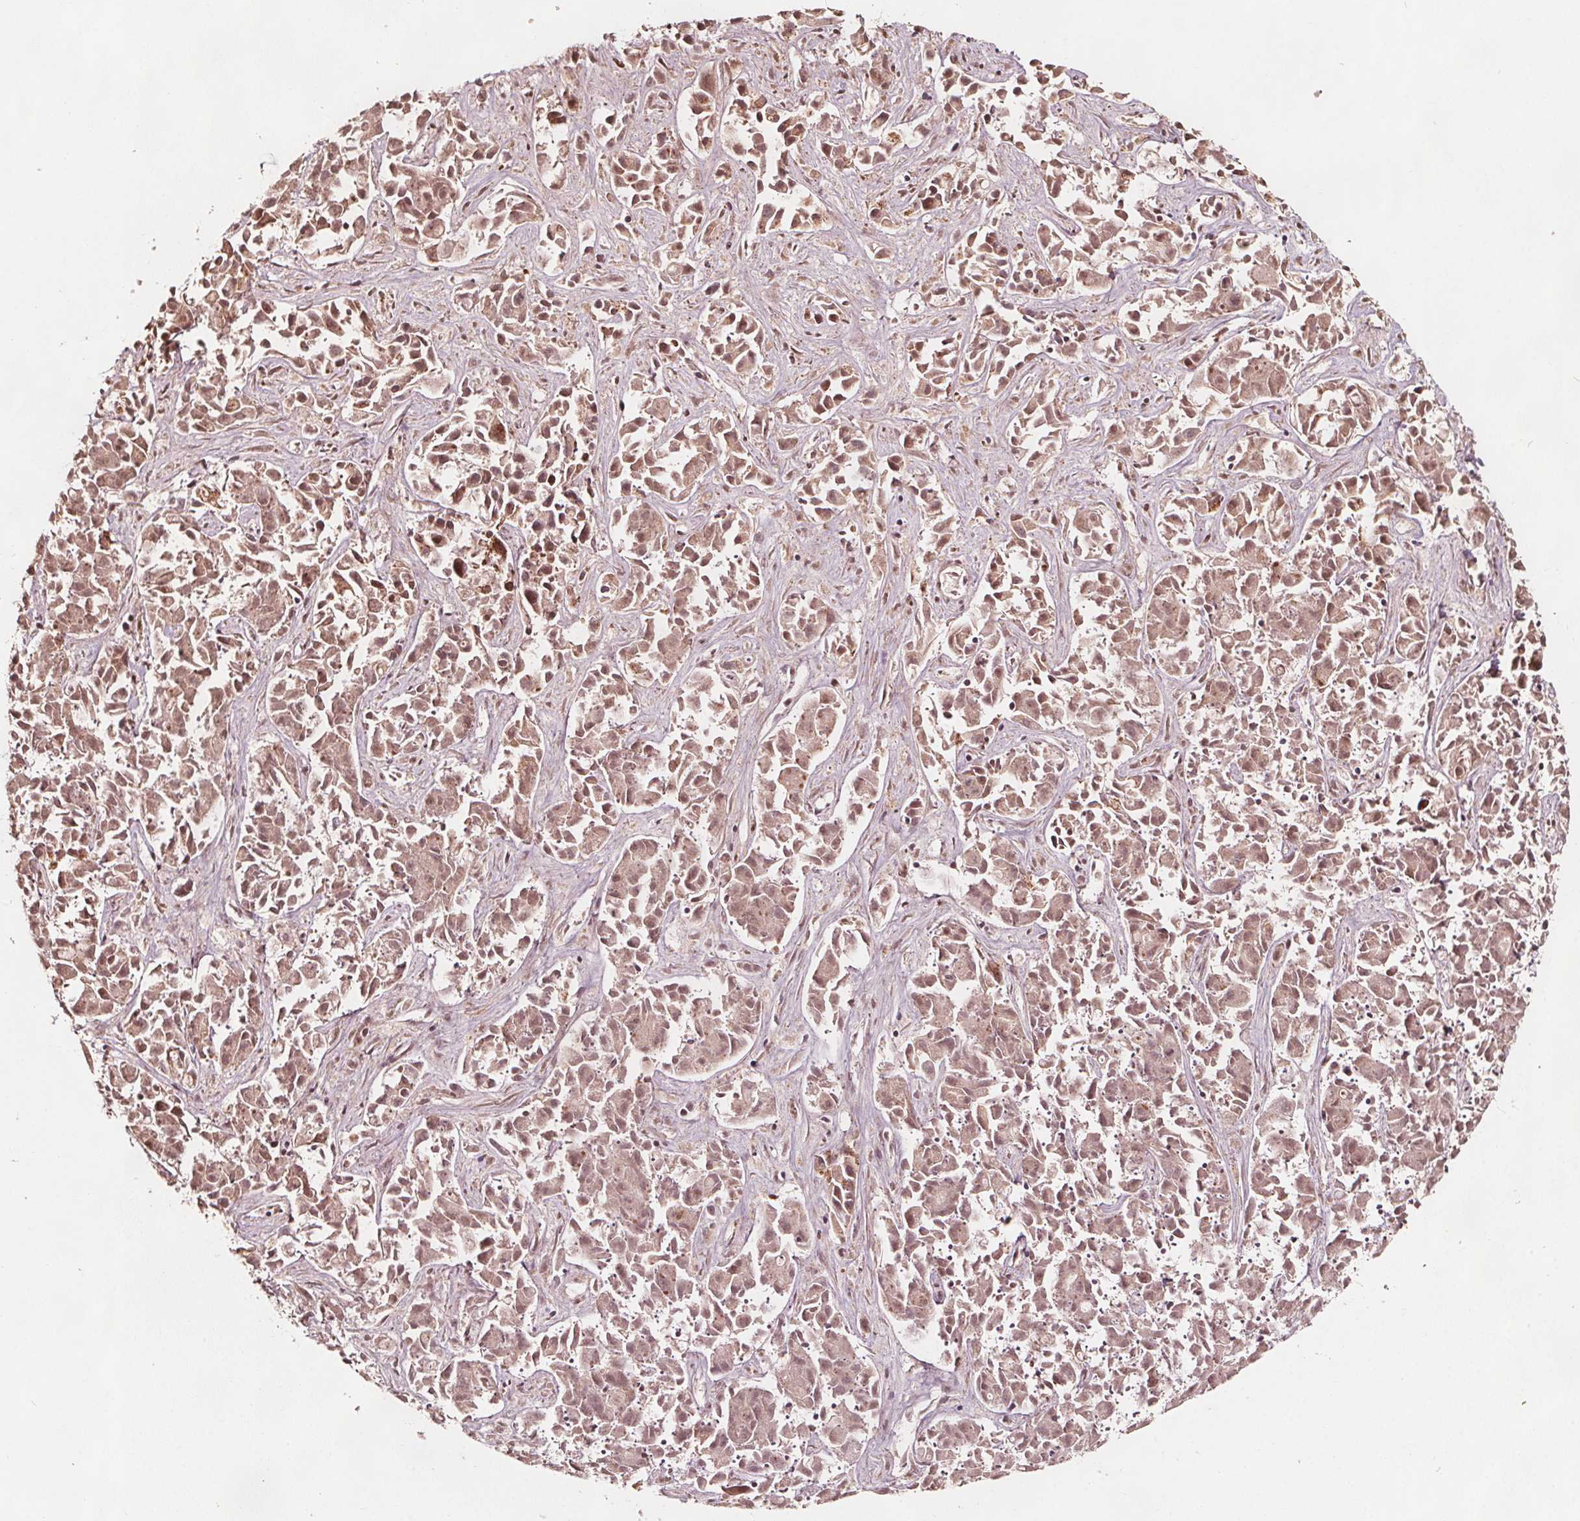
{"staining": {"intensity": "weak", "quantity": ">75%", "location": "cytoplasmic/membranous"}, "tissue": "liver cancer", "cell_type": "Tumor cells", "image_type": "cancer", "snomed": [{"axis": "morphology", "description": "Cholangiocarcinoma"}, {"axis": "topography", "description": "Liver"}], "caption": "Liver cholangiocarcinoma was stained to show a protein in brown. There is low levels of weak cytoplasmic/membranous positivity in approximately >75% of tumor cells.", "gene": "AIP", "patient": {"sex": "female", "age": 81}}